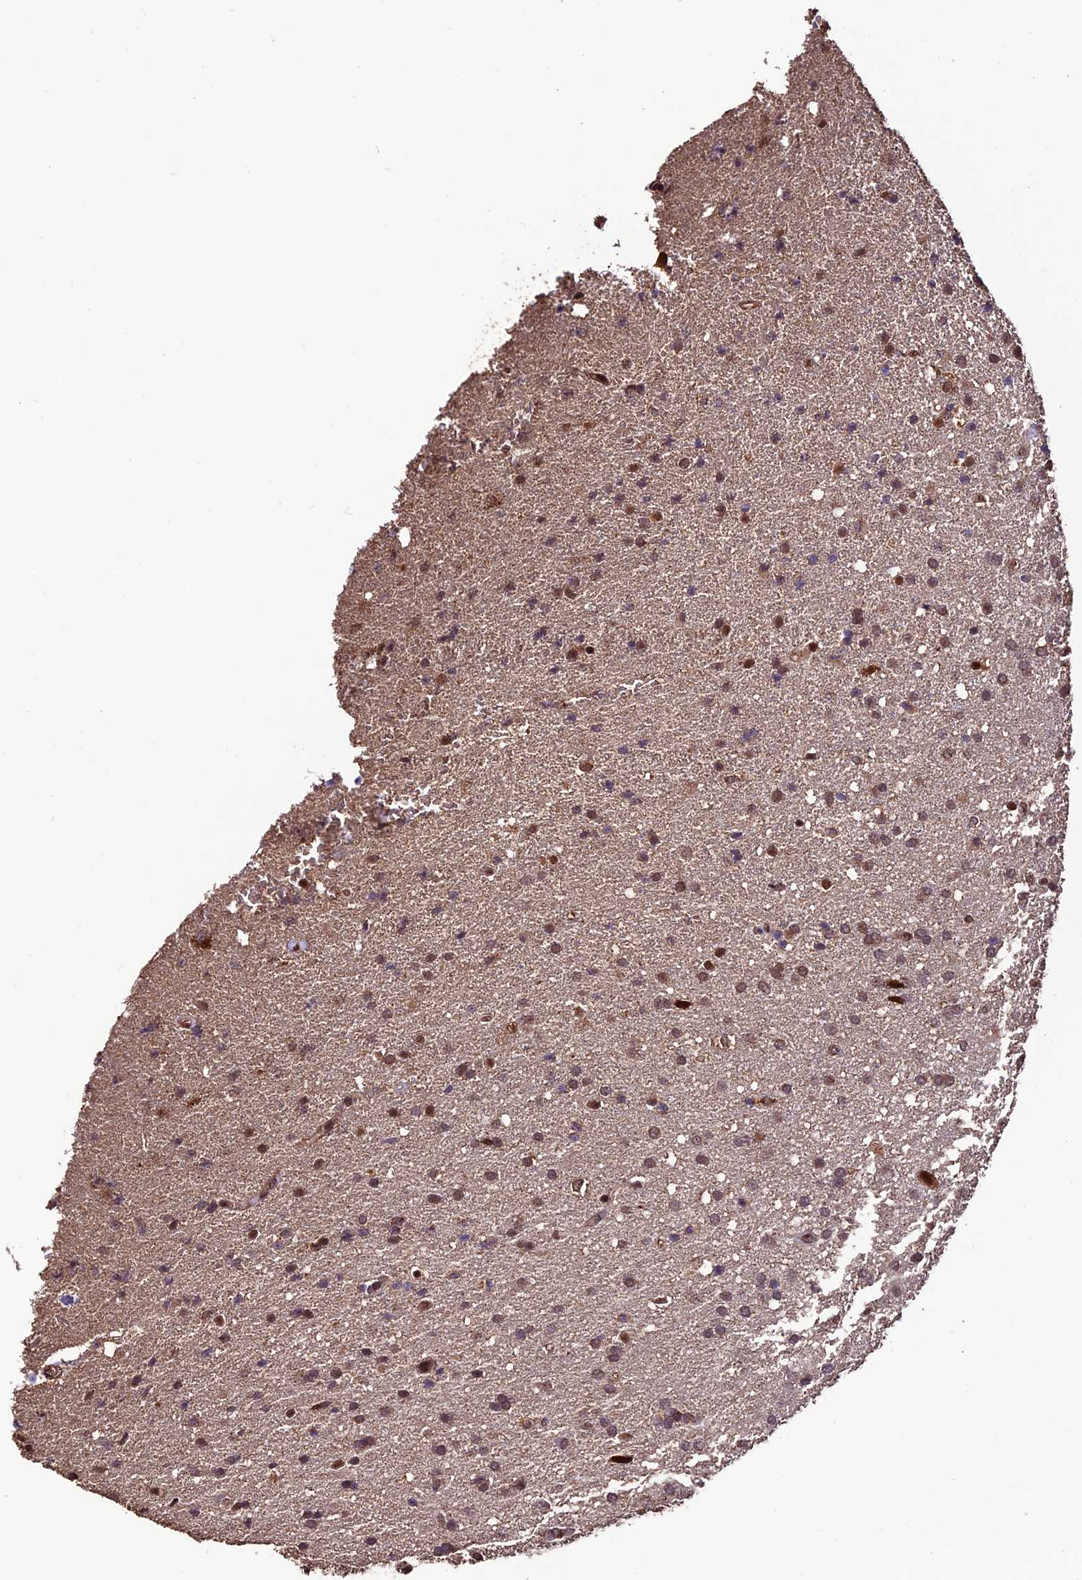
{"staining": {"intensity": "moderate", "quantity": "25%-75%", "location": "nuclear"}, "tissue": "glioma", "cell_type": "Tumor cells", "image_type": "cancer", "snomed": [{"axis": "morphology", "description": "Glioma, malignant, High grade"}, {"axis": "topography", "description": "Brain"}], "caption": "Brown immunohistochemical staining in human glioma exhibits moderate nuclear expression in approximately 25%-75% of tumor cells. (brown staining indicates protein expression, while blue staining denotes nuclei).", "gene": "CABIN1", "patient": {"sex": "male", "age": 72}}